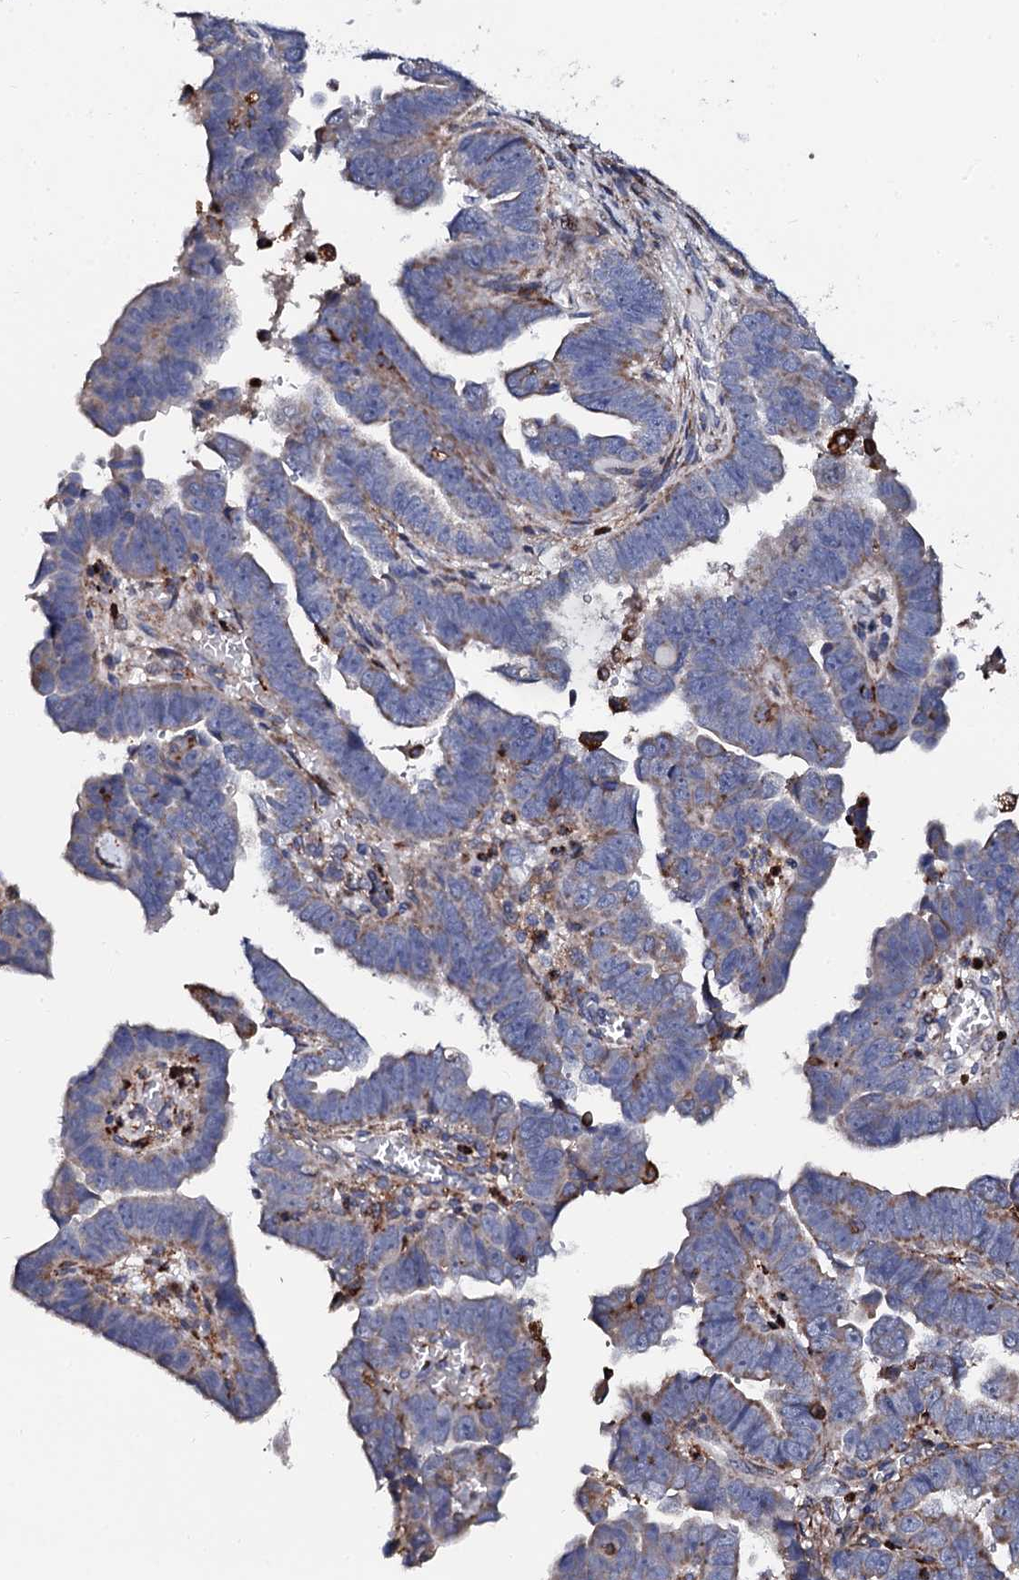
{"staining": {"intensity": "moderate", "quantity": "25%-75%", "location": "cytoplasmic/membranous"}, "tissue": "endometrial cancer", "cell_type": "Tumor cells", "image_type": "cancer", "snomed": [{"axis": "morphology", "description": "Adenocarcinoma, NOS"}, {"axis": "topography", "description": "Endometrium"}], "caption": "IHC photomicrograph of human endometrial adenocarcinoma stained for a protein (brown), which displays medium levels of moderate cytoplasmic/membranous expression in approximately 25%-75% of tumor cells.", "gene": "TCIRG1", "patient": {"sex": "female", "age": 75}}